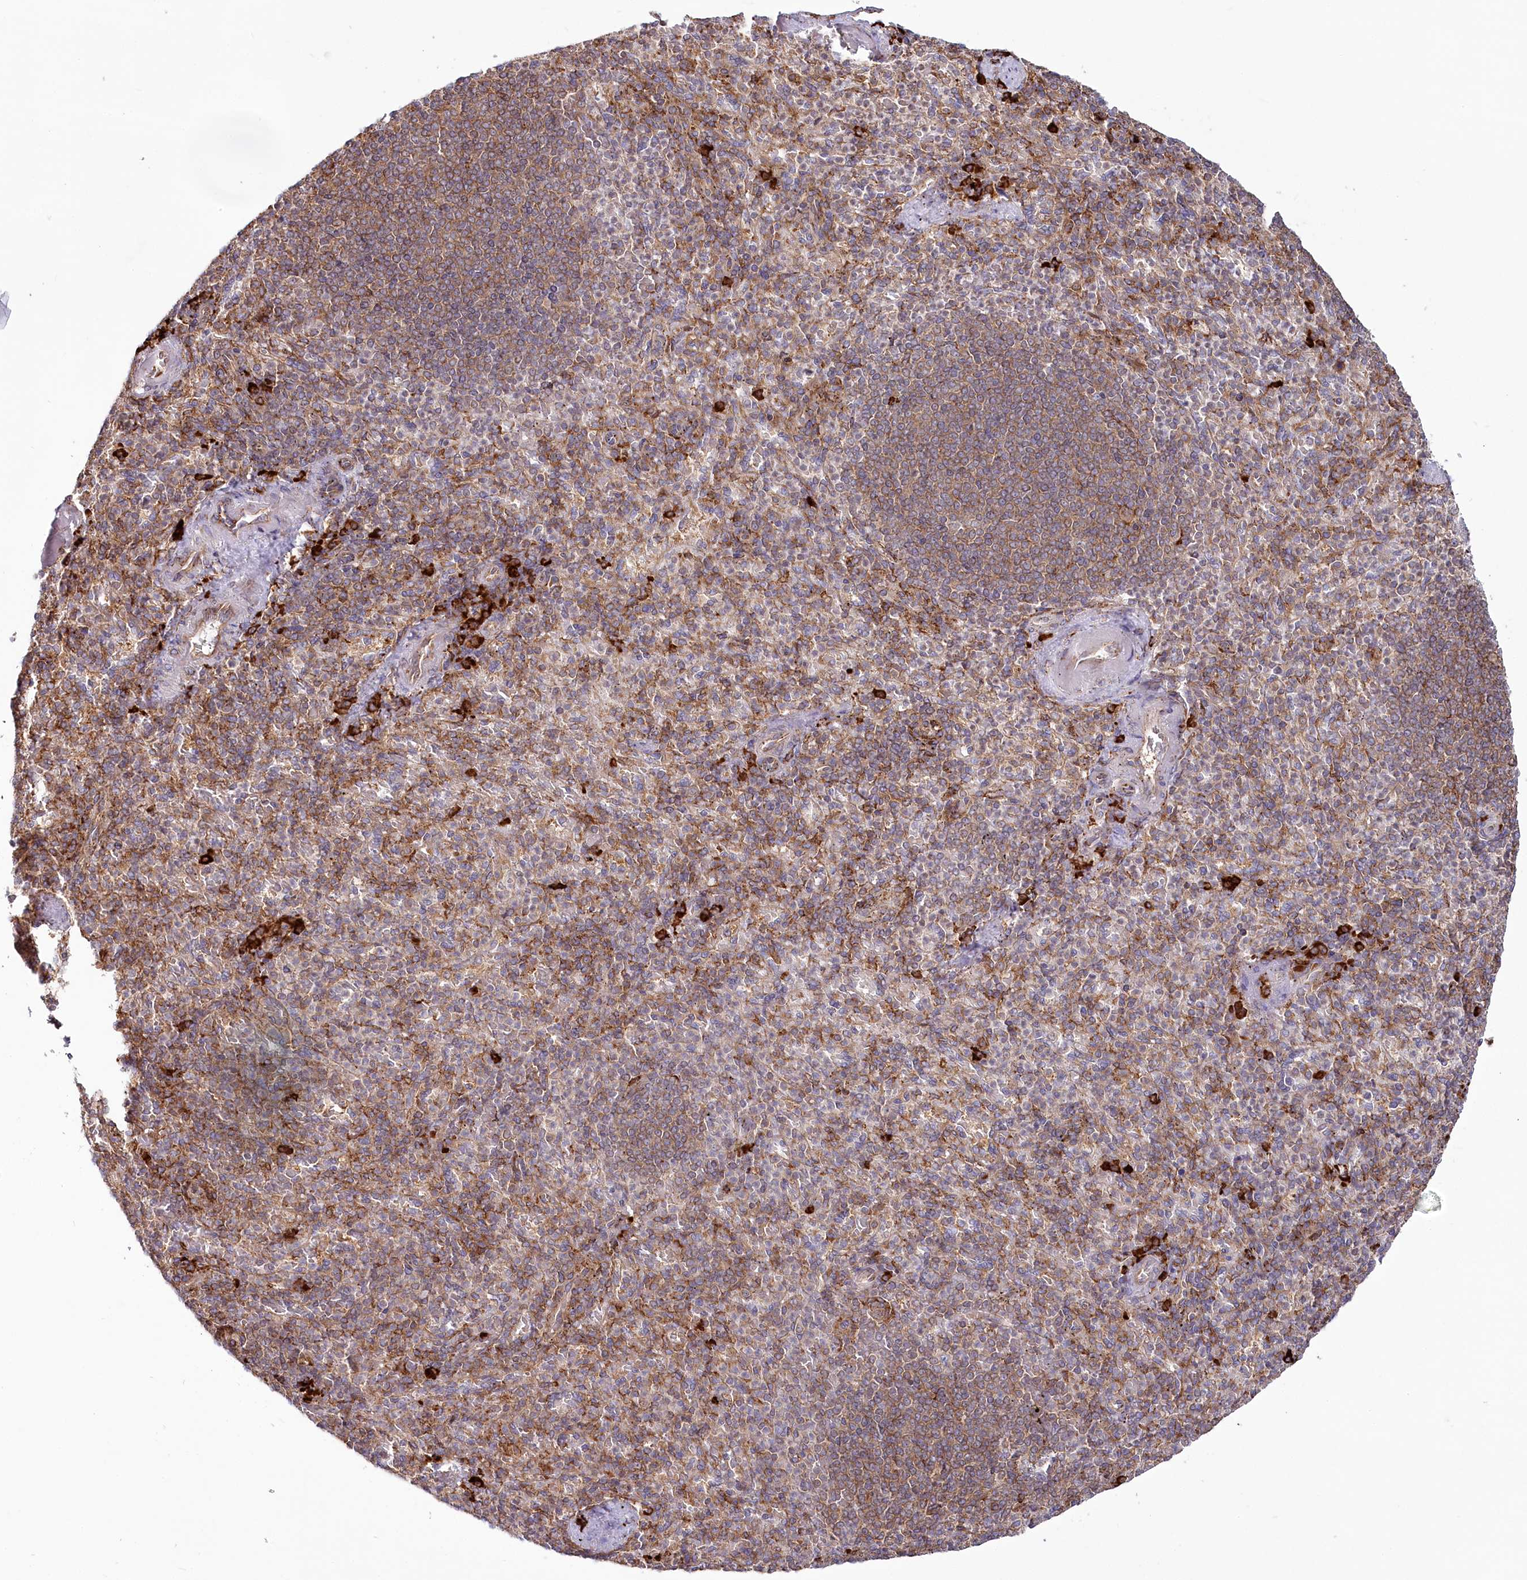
{"staining": {"intensity": "moderate", "quantity": ">75%", "location": "cytoplasmic/membranous"}, "tissue": "spleen", "cell_type": "Cells in red pulp", "image_type": "normal", "snomed": [{"axis": "morphology", "description": "Normal tissue, NOS"}, {"axis": "topography", "description": "Spleen"}], "caption": "Immunohistochemical staining of unremarkable human spleen reveals moderate cytoplasmic/membranous protein staining in approximately >75% of cells in red pulp. The protein of interest is stained brown, and the nuclei are stained in blue (DAB (3,3'-diaminobenzidine) IHC with brightfield microscopy, high magnification).", "gene": "POGLUT1", "patient": {"sex": "female", "age": 74}}